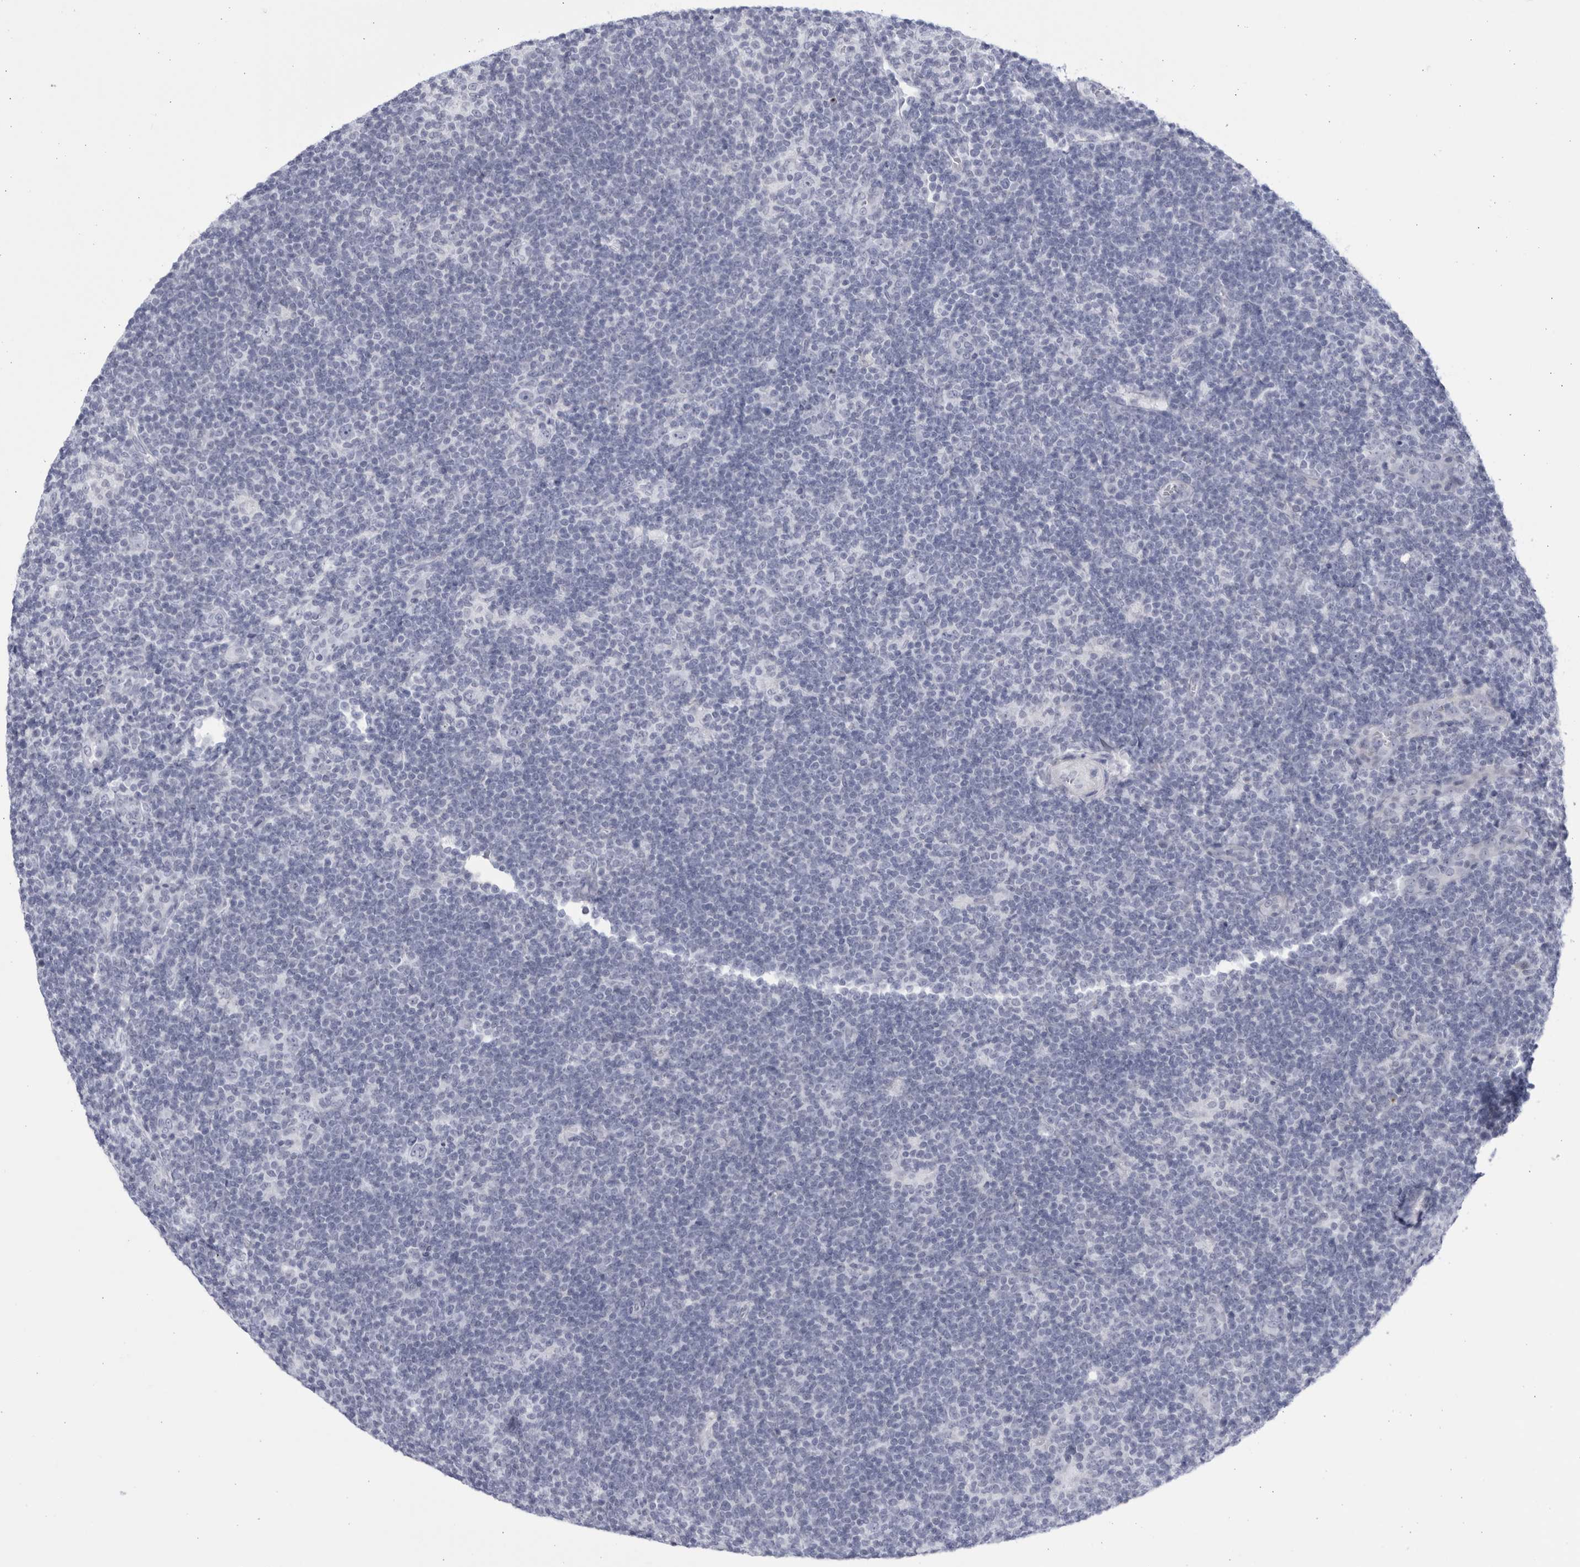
{"staining": {"intensity": "negative", "quantity": "none", "location": "none"}, "tissue": "lymphoma", "cell_type": "Tumor cells", "image_type": "cancer", "snomed": [{"axis": "morphology", "description": "Hodgkin's disease, NOS"}, {"axis": "topography", "description": "Lymph node"}], "caption": "Immunohistochemistry micrograph of Hodgkin's disease stained for a protein (brown), which displays no positivity in tumor cells.", "gene": "CCDC181", "patient": {"sex": "female", "age": 57}}